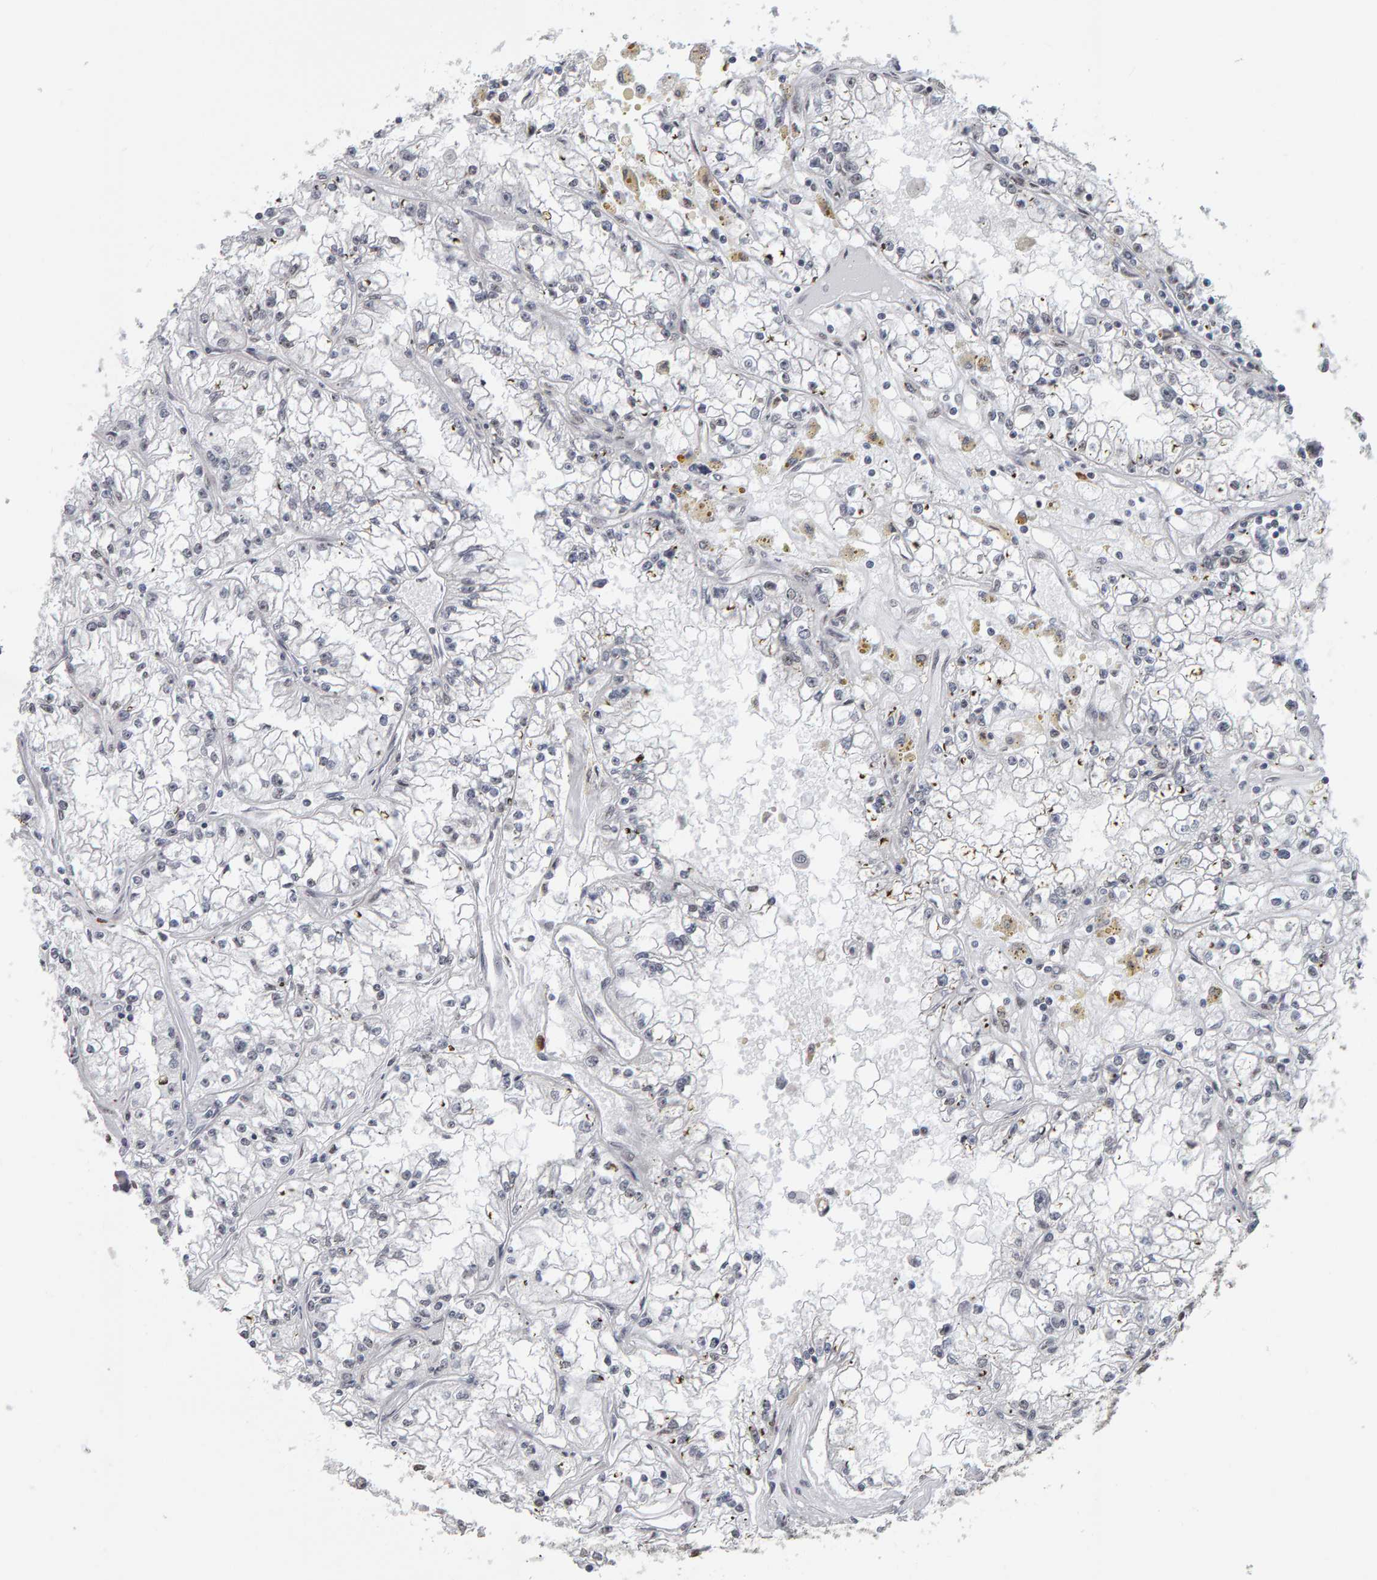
{"staining": {"intensity": "negative", "quantity": "none", "location": "none"}, "tissue": "renal cancer", "cell_type": "Tumor cells", "image_type": "cancer", "snomed": [{"axis": "morphology", "description": "Adenocarcinoma, NOS"}, {"axis": "topography", "description": "Kidney"}], "caption": "A high-resolution histopathology image shows immunohistochemistry (IHC) staining of renal adenocarcinoma, which exhibits no significant expression in tumor cells.", "gene": "ATF7IP", "patient": {"sex": "male", "age": 56}}